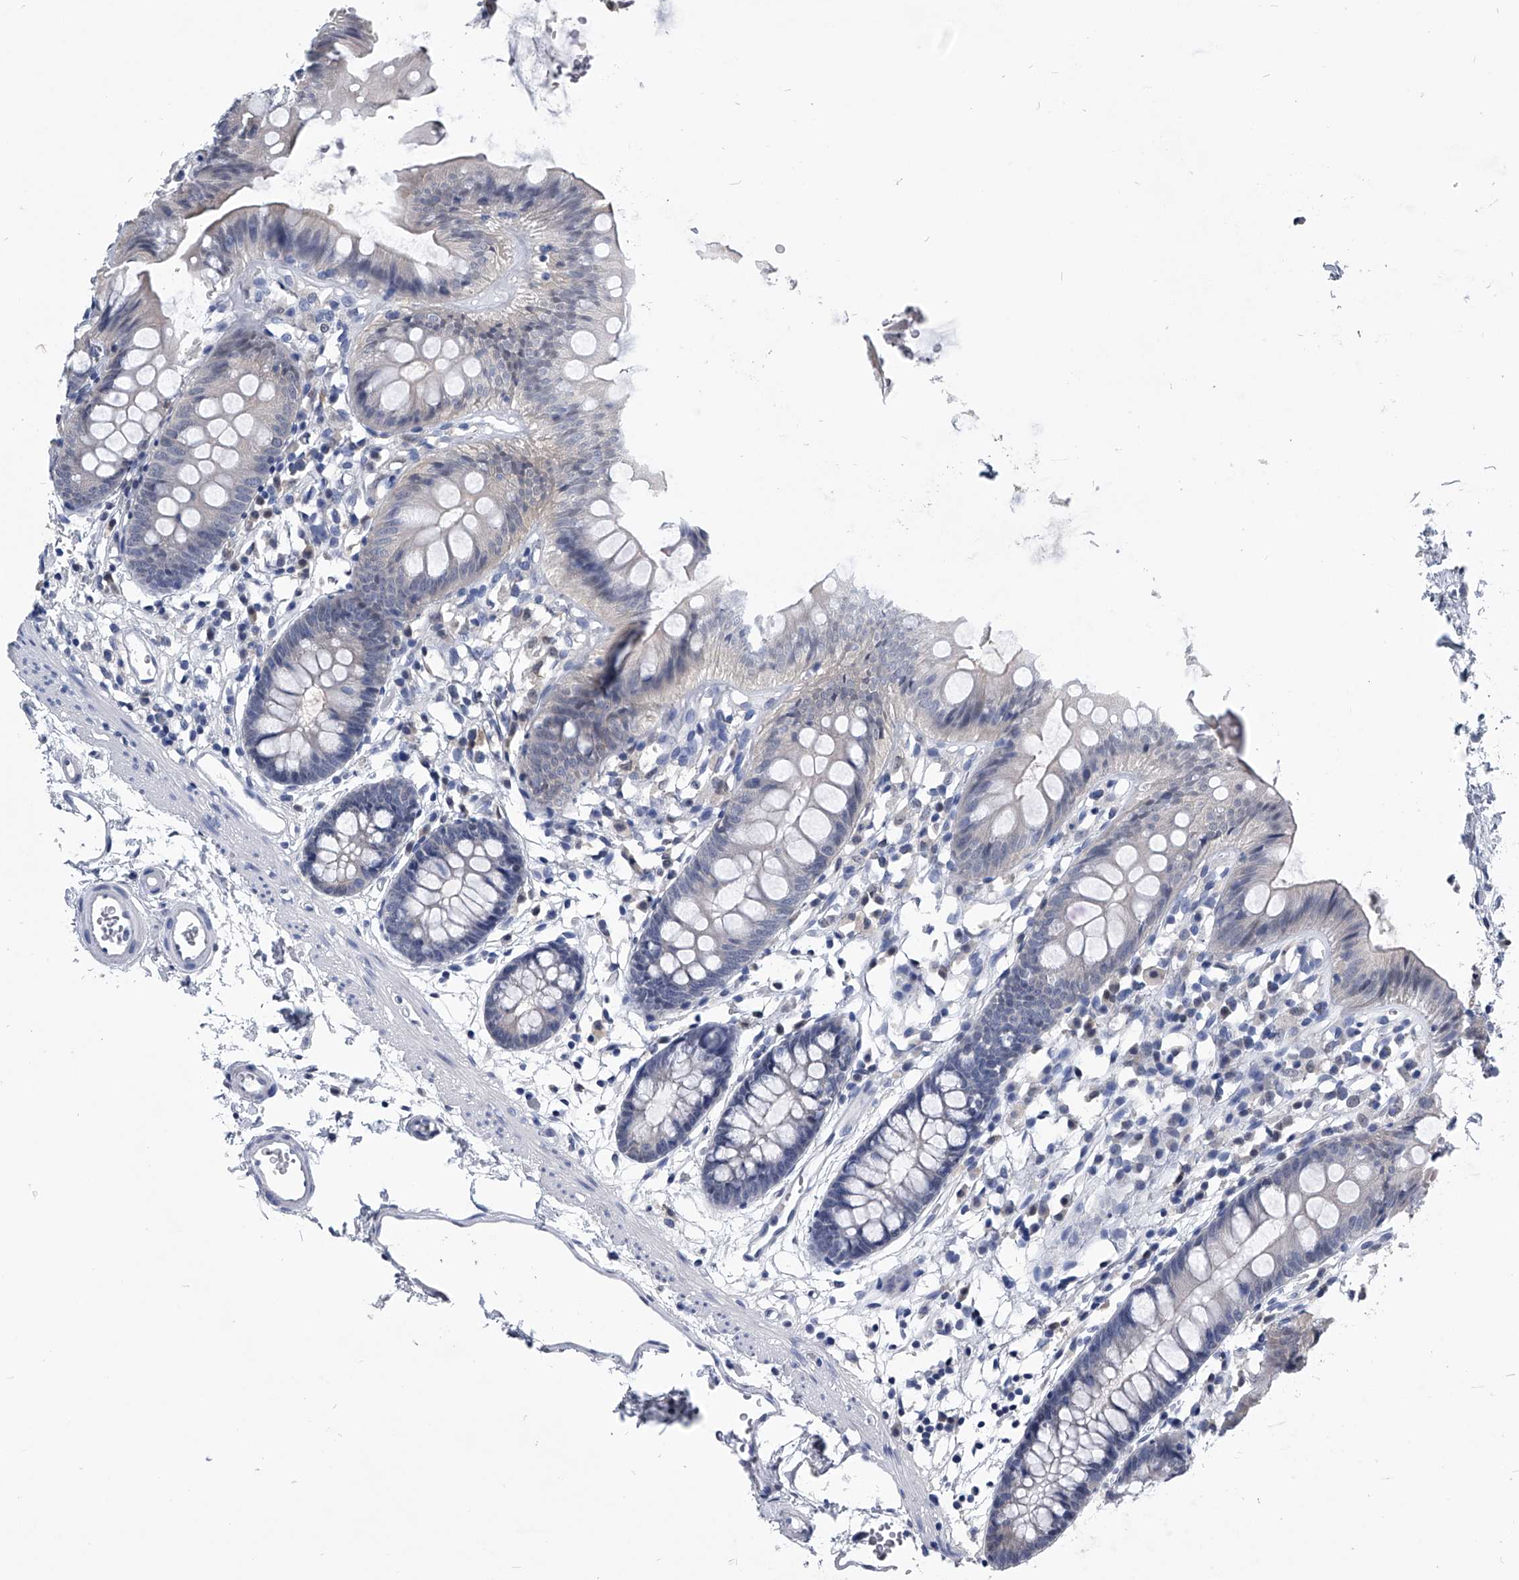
{"staining": {"intensity": "negative", "quantity": "none", "location": "none"}, "tissue": "colon", "cell_type": "Endothelial cells", "image_type": "normal", "snomed": [{"axis": "morphology", "description": "Normal tissue, NOS"}, {"axis": "topography", "description": "Colon"}], "caption": "A histopathology image of human colon is negative for staining in endothelial cells. Brightfield microscopy of IHC stained with DAB (3,3'-diaminobenzidine) (brown) and hematoxylin (blue), captured at high magnification.", "gene": "PDXK", "patient": {"sex": "male", "age": 56}}